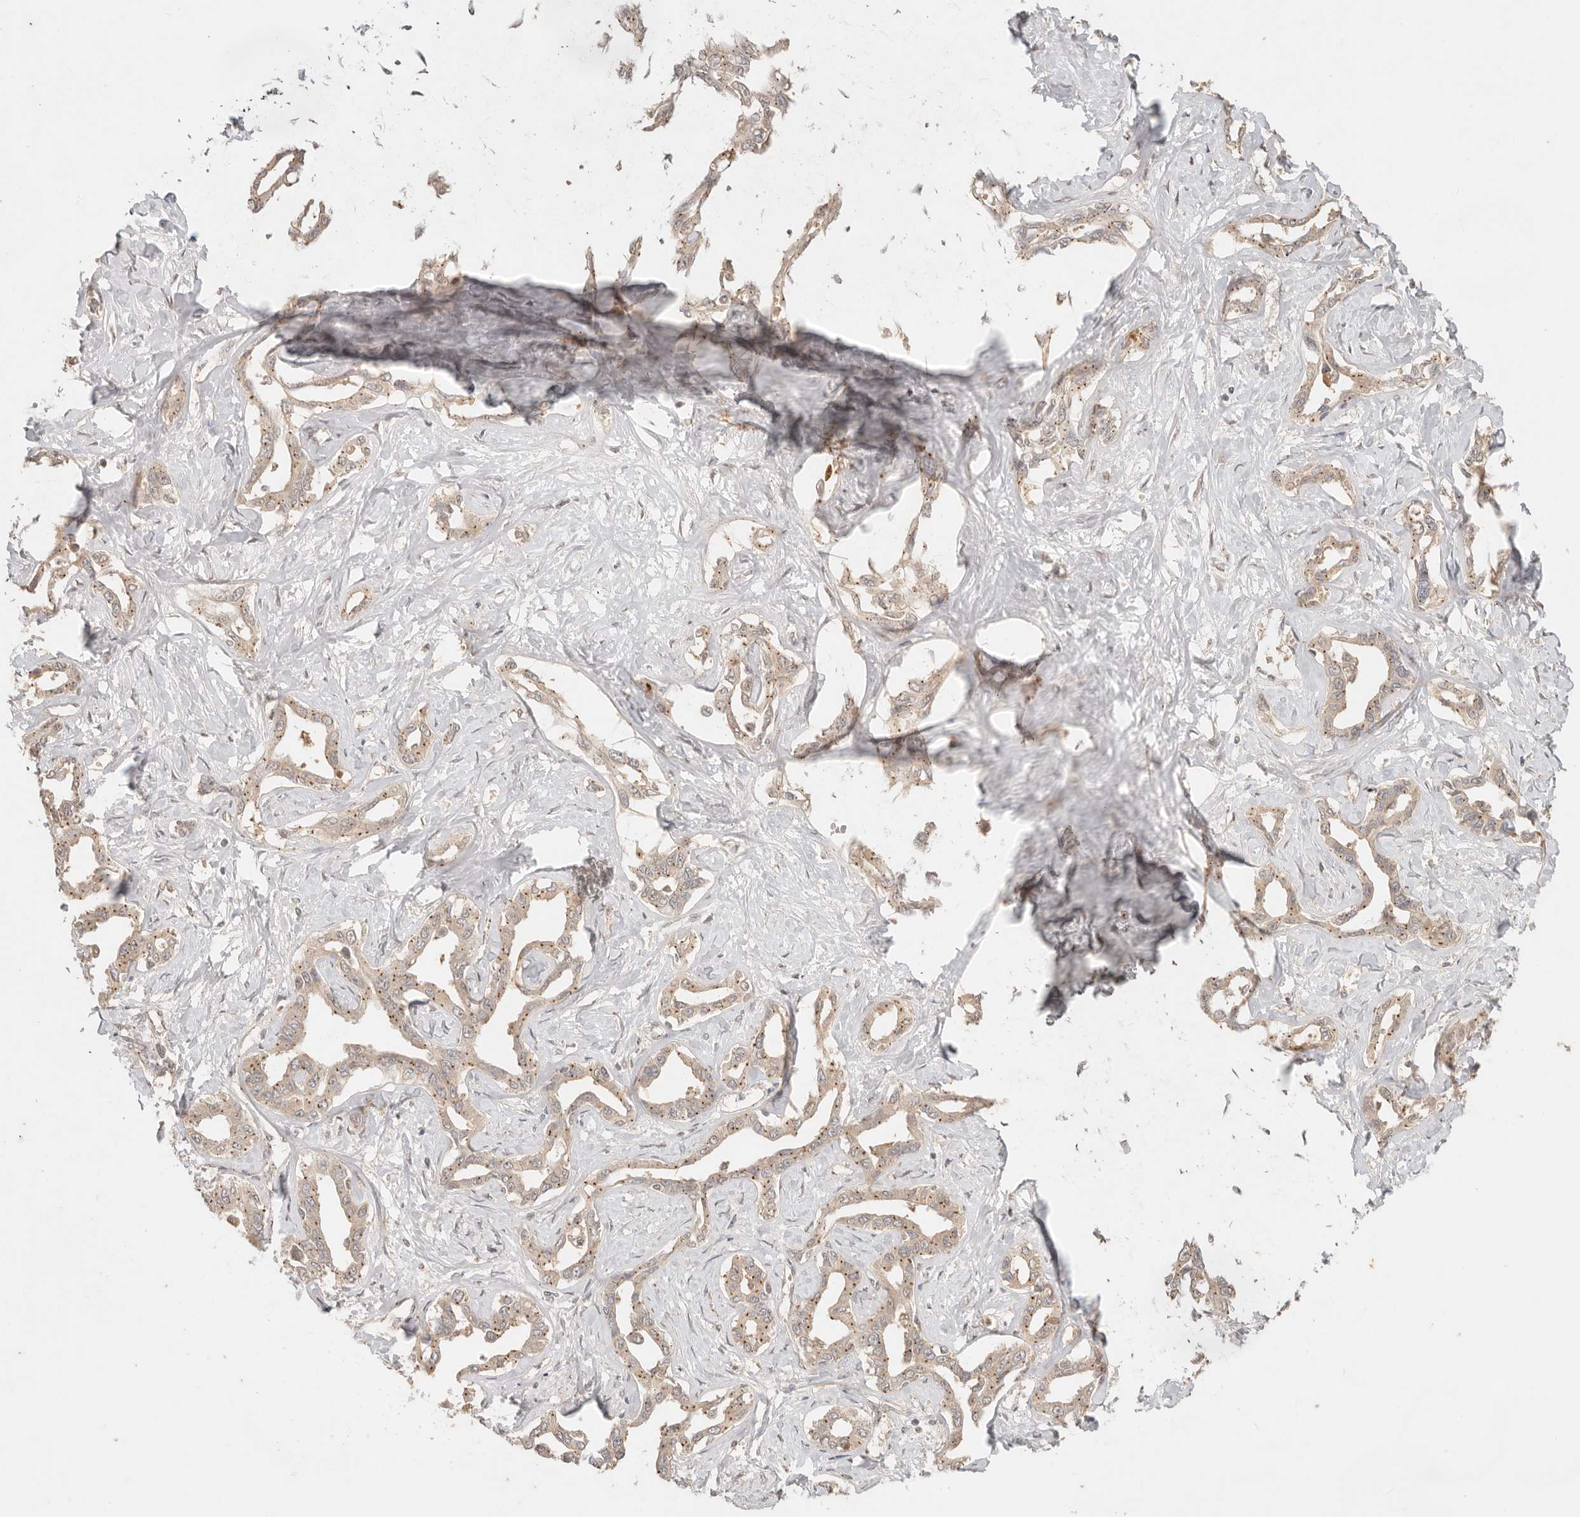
{"staining": {"intensity": "moderate", "quantity": "25%-75%", "location": "cytoplasmic/membranous"}, "tissue": "liver cancer", "cell_type": "Tumor cells", "image_type": "cancer", "snomed": [{"axis": "morphology", "description": "Cholangiocarcinoma"}, {"axis": "topography", "description": "Liver"}], "caption": "Protein expression by IHC demonstrates moderate cytoplasmic/membranous positivity in approximately 25%-75% of tumor cells in liver cholangiocarcinoma.", "gene": "LMO4", "patient": {"sex": "male", "age": 59}}